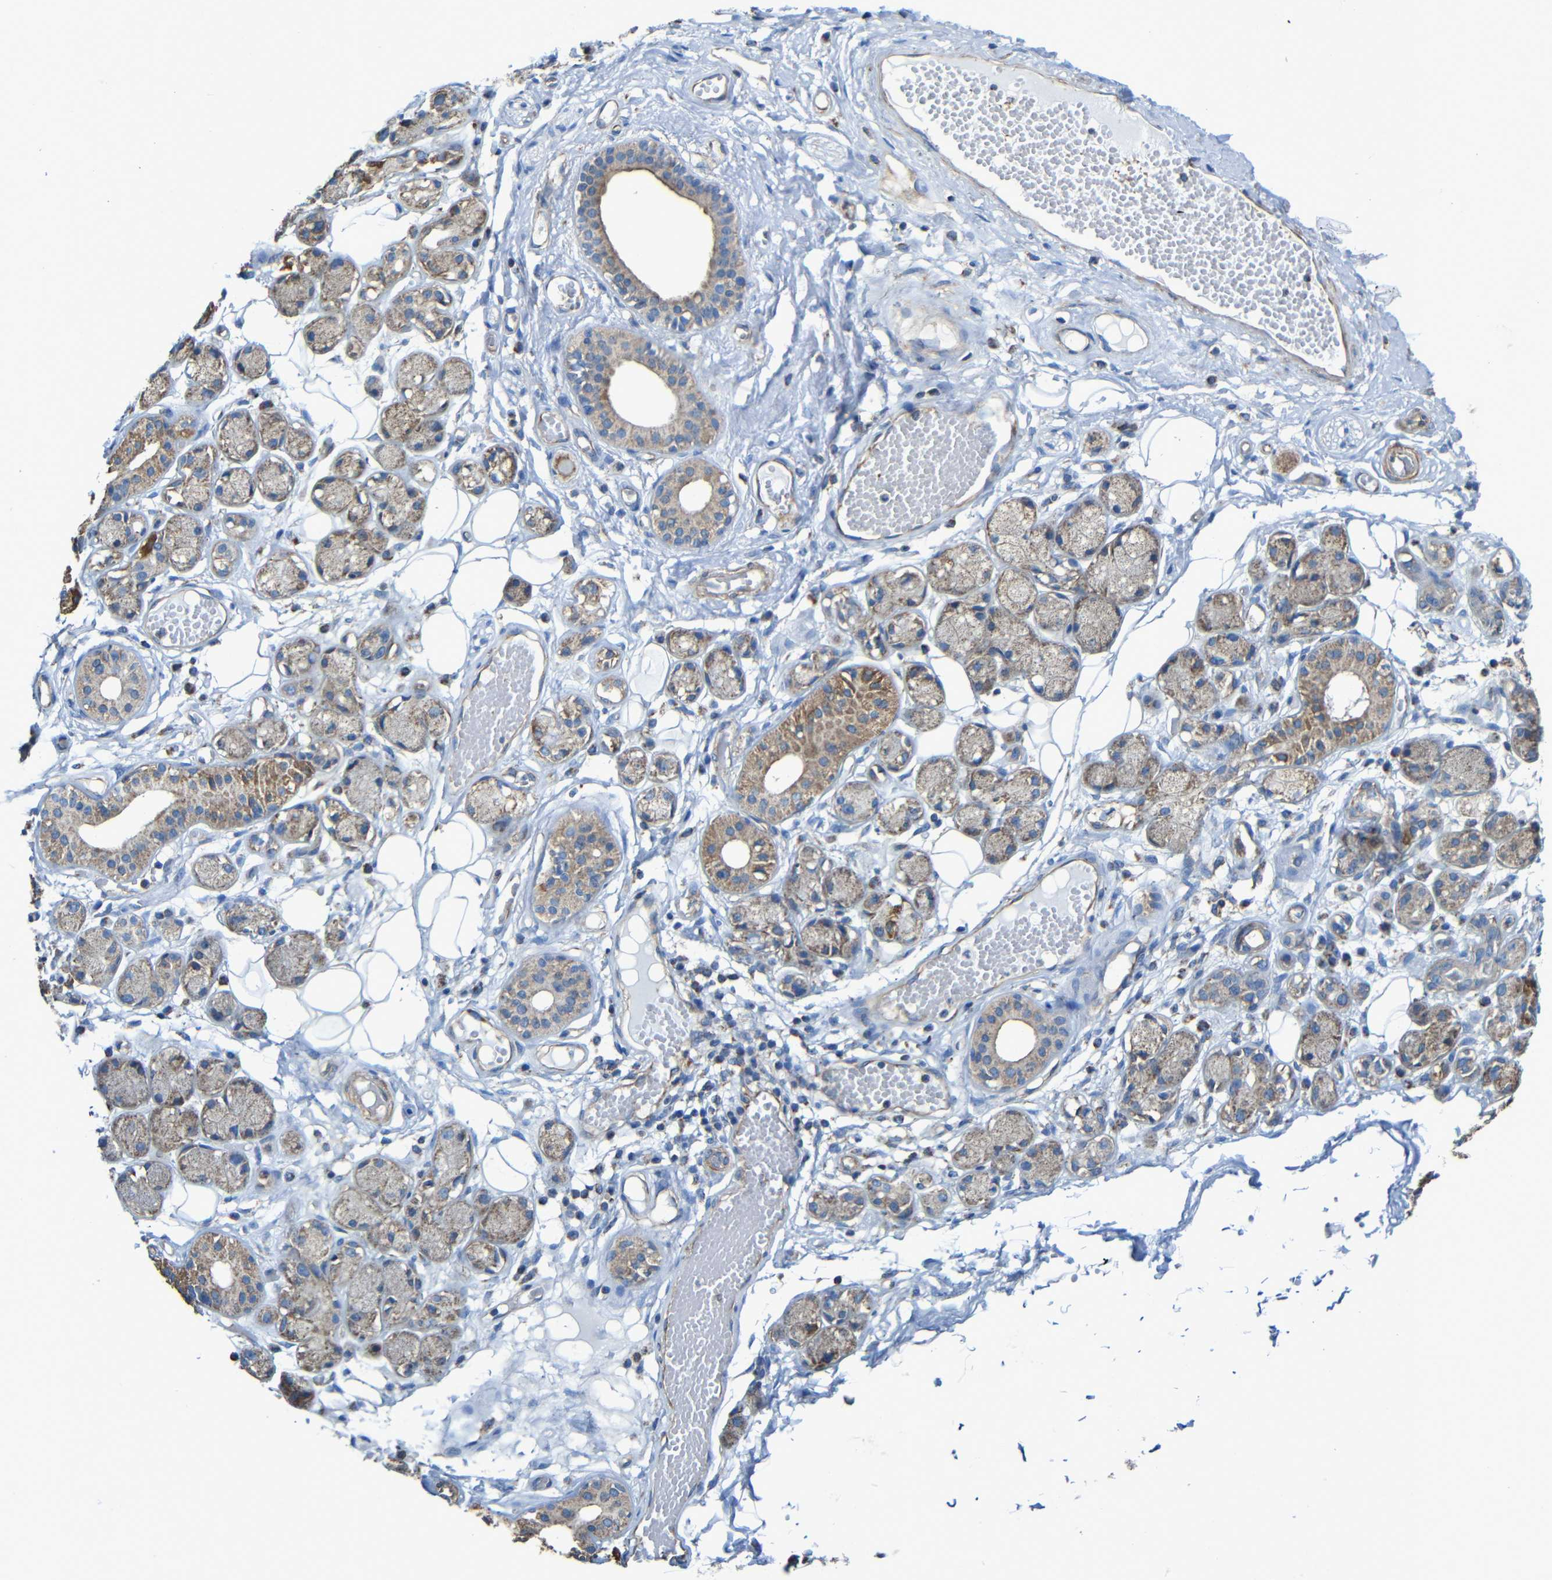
{"staining": {"intensity": "negative", "quantity": "none", "location": "none"}, "tissue": "adipose tissue", "cell_type": "Adipocytes", "image_type": "normal", "snomed": [{"axis": "morphology", "description": "Normal tissue, NOS"}, {"axis": "morphology", "description": "Inflammation, NOS"}, {"axis": "topography", "description": "Vascular tissue"}, {"axis": "topography", "description": "Salivary gland"}], "caption": "High power microscopy histopathology image of an IHC image of normal adipose tissue, revealing no significant positivity in adipocytes. (DAB (3,3'-diaminobenzidine) immunohistochemistry with hematoxylin counter stain).", "gene": "INTS6L", "patient": {"sex": "female", "age": 75}}